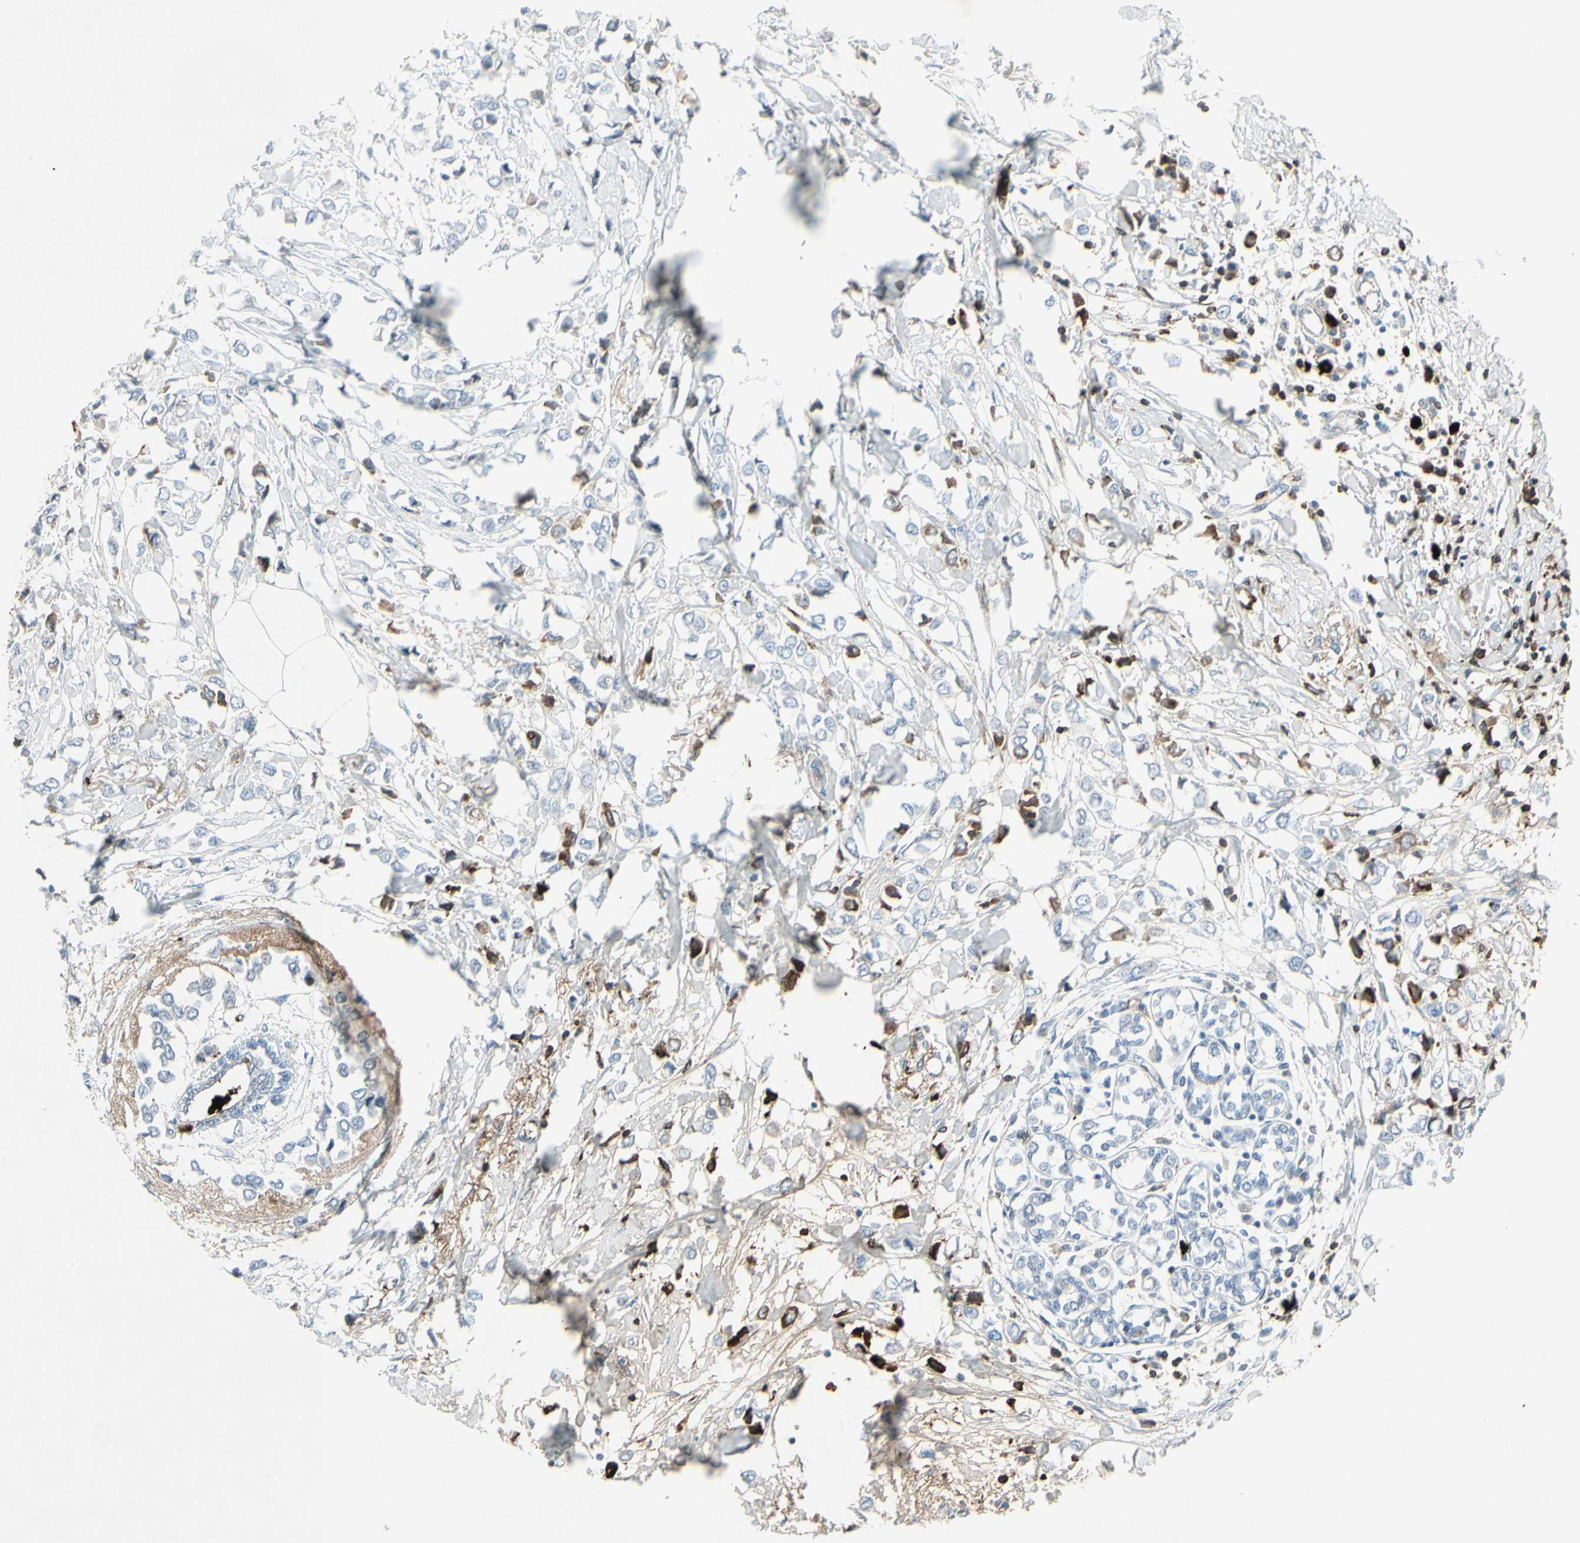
{"staining": {"intensity": "moderate", "quantity": "25%-75%", "location": "cytoplasmic/membranous"}, "tissue": "breast cancer", "cell_type": "Tumor cells", "image_type": "cancer", "snomed": [{"axis": "morphology", "description": "Lobular carcinoma"}, {"axis": "topography", "description": "Breast"}], "caption": "Moderate cytoplasmic/membranous positivity for a protein is appreciated in approximately 25%-75% of tumor cells of breast cancer using immunohistochemistry.", "gene": "IGHM", "patient": {"sex": "female", "age": 51}}